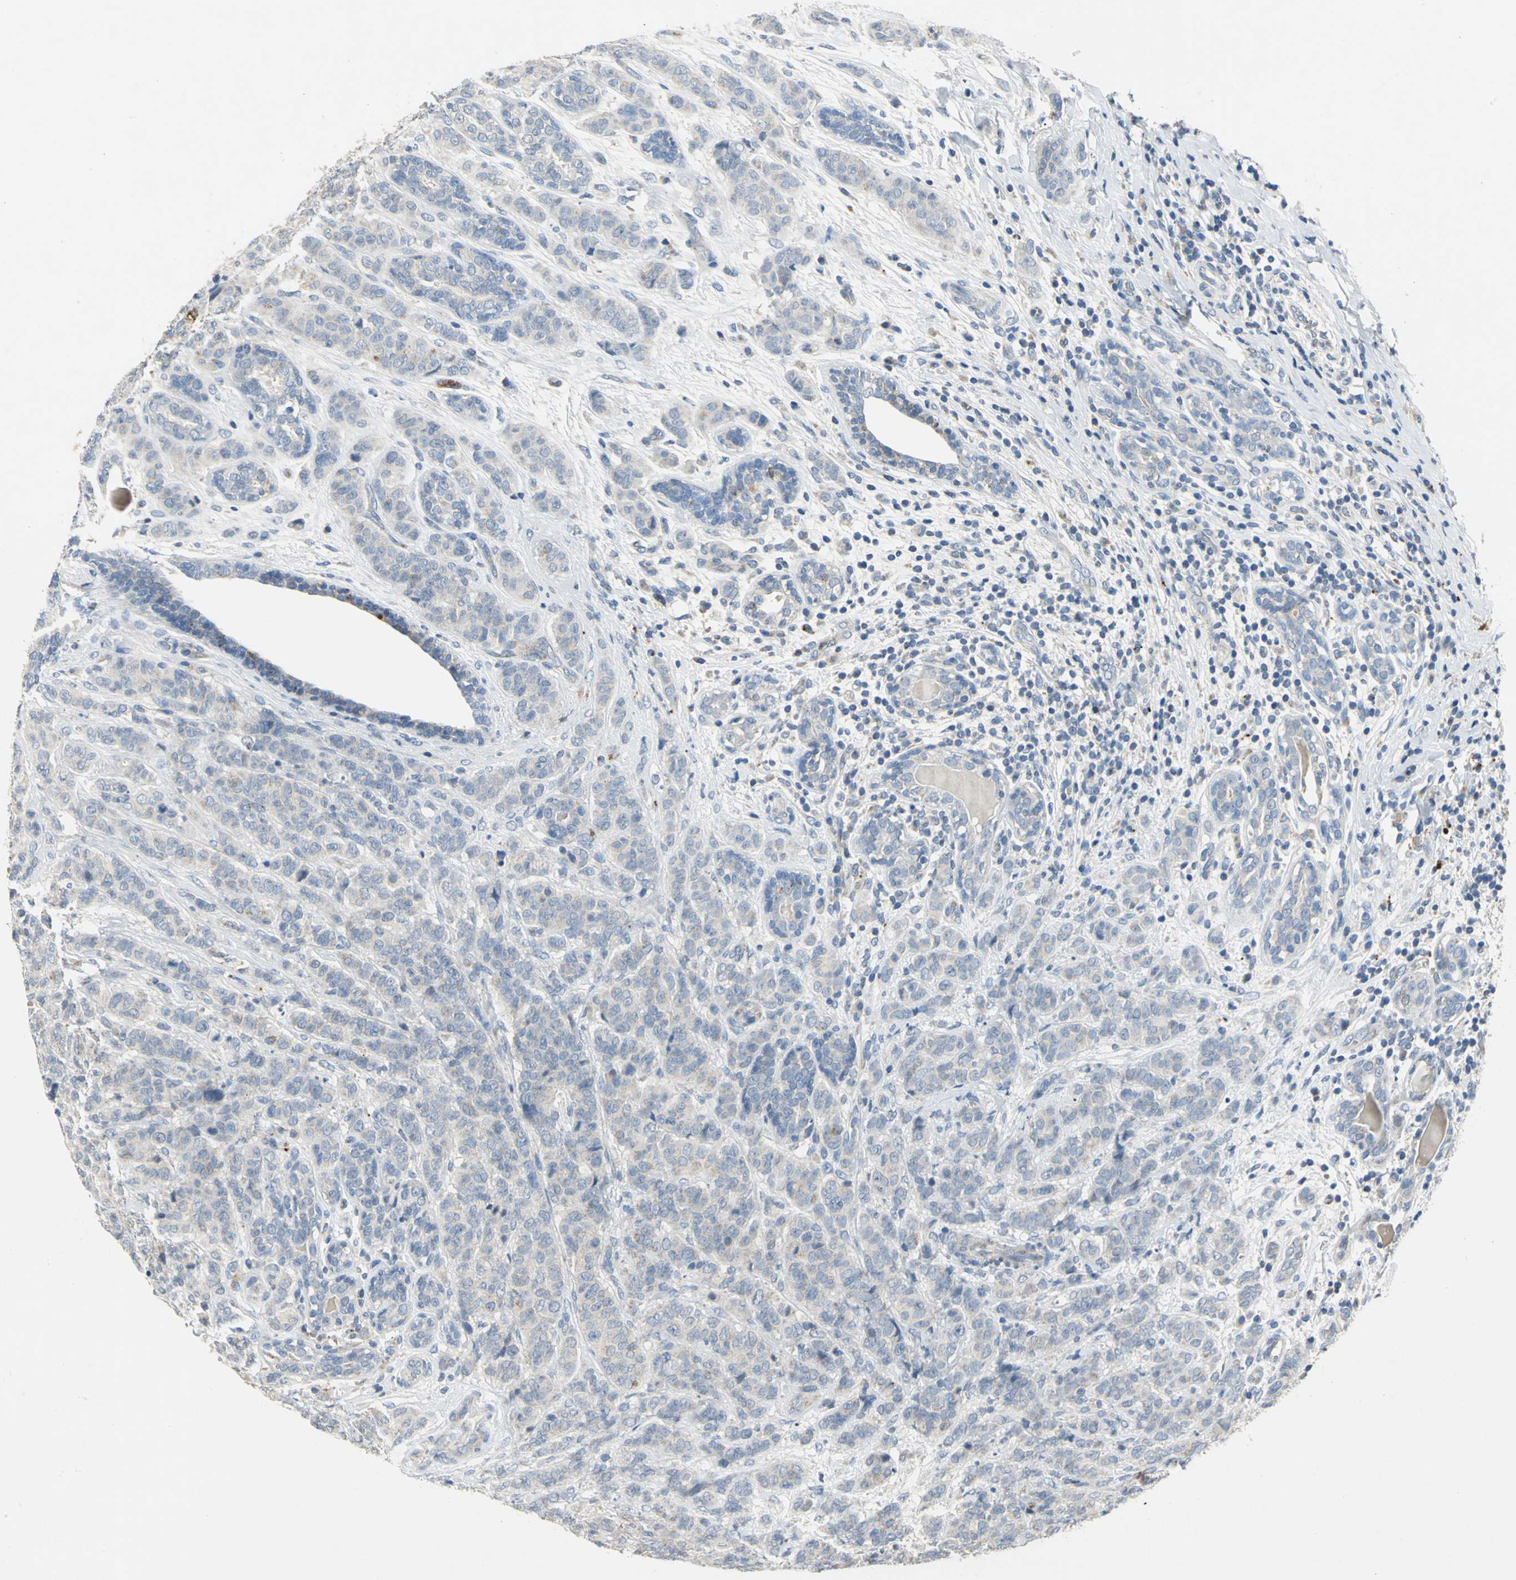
{"staining": {"intensity": "weak", "quantity": "<25%", "location": "cytoplasmic/membranous"}, "tissue": "breast cancer", "cell_type": "Tumor cells", "image_type": "cancer", "snomed": [{"axis": "morphology", "description": "Duct carcinoma"}, {"axis": "topography", "description": "Breast"}], "caption": "This is a image of IHC staining of breast cancer, which shows no expression in tumor cells.", "gene": "SPPL2B", "patient": {"sex": "female", "age": 40}}